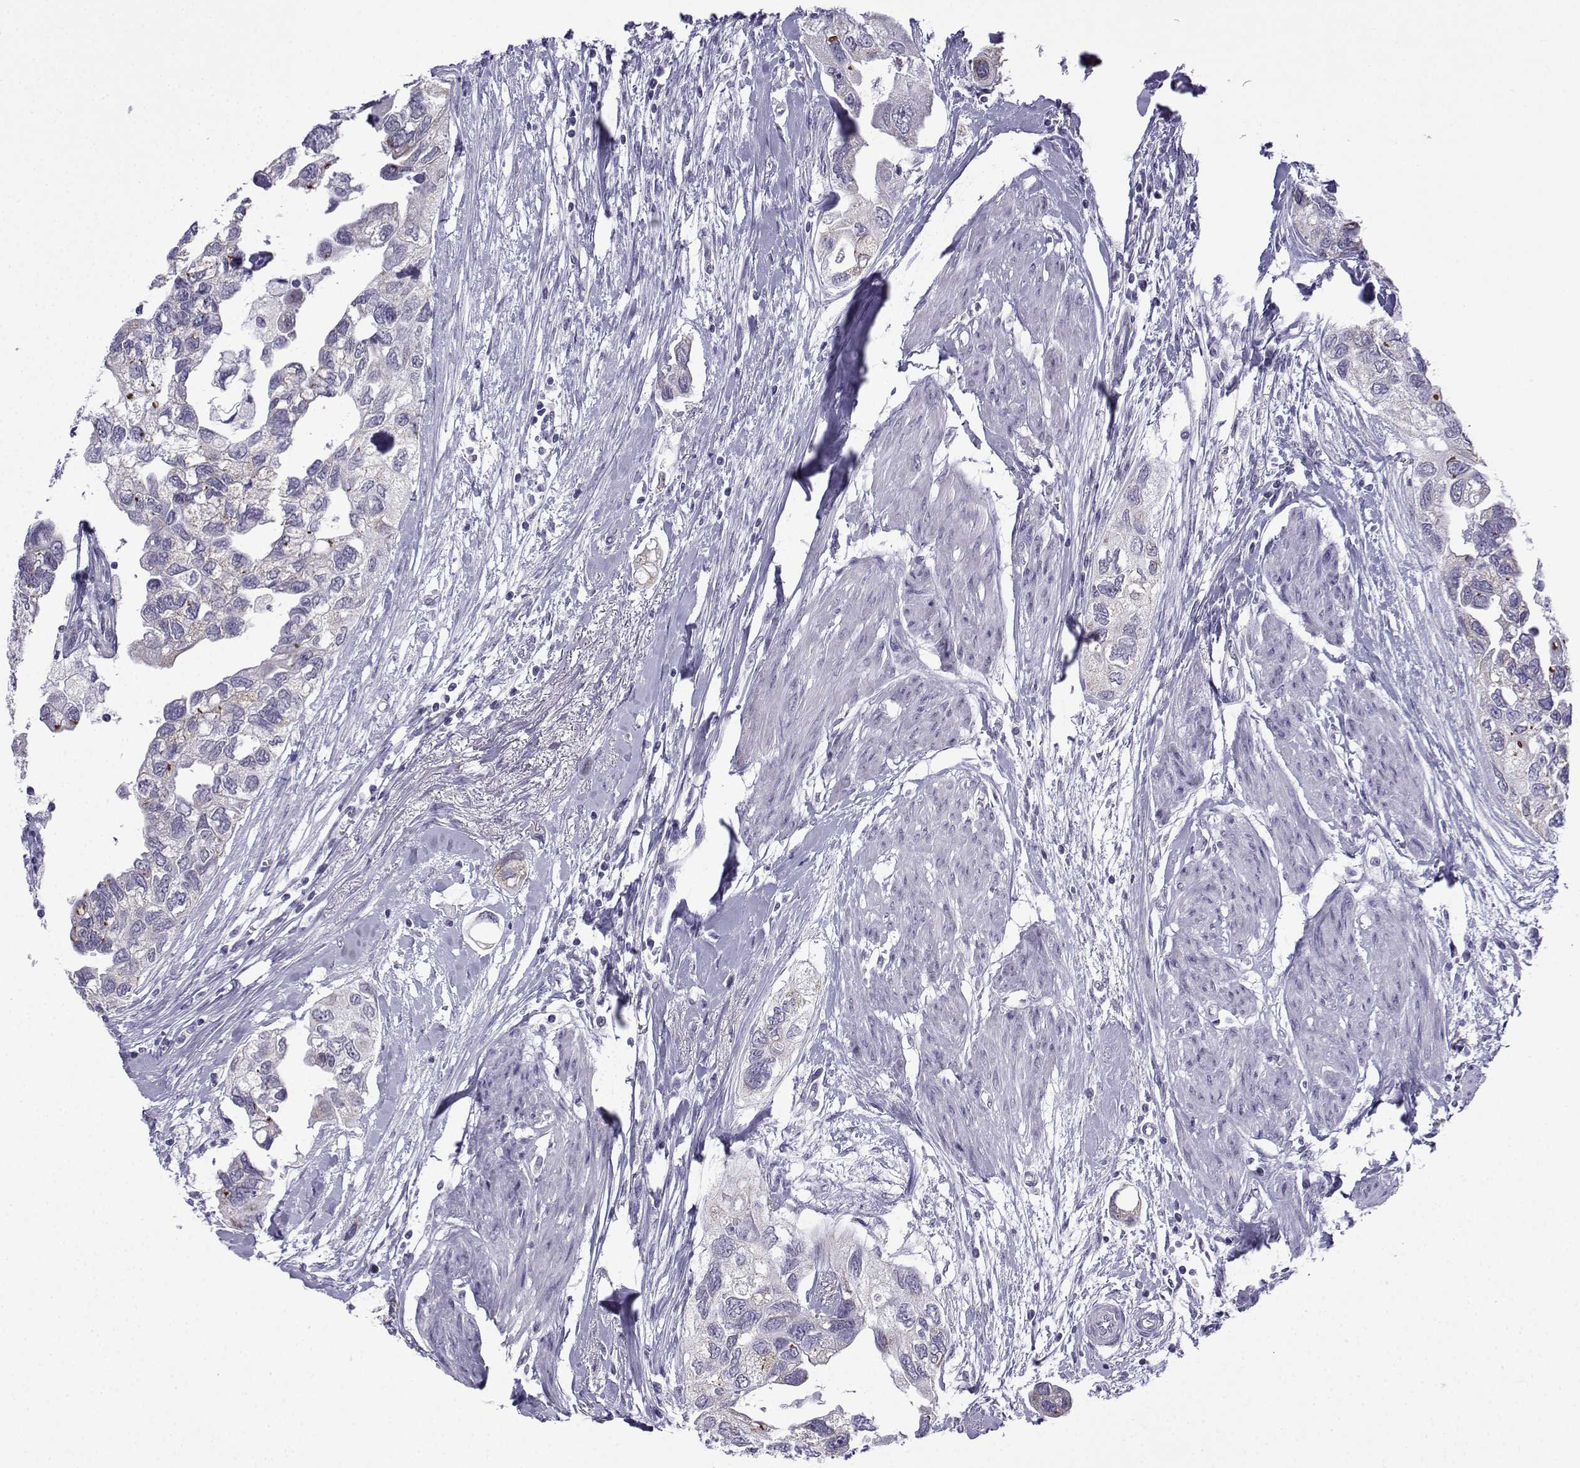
{"staining": {"intensity": "negative", "quantity": "none", "location": "none"}, "tissue": "urothelial cancer", "cell_type": "Tumor cells", "image_type": "cancer", "snomed": [{"axis": "morphology", "description": "Urothelial carcinoma, High grade"}, {"axis": "topography", "description": "Urinary bladder"}], "caption": "Immunohistochemistry image of urothelial cancer stained for a protein (brown), which demonstrates no expression in tumor cells. (Immunohistochemistry, brightfield microscopy, high magnification).", "gene": "ACRBP", "patient": {"sex": "male", "age": 59}}